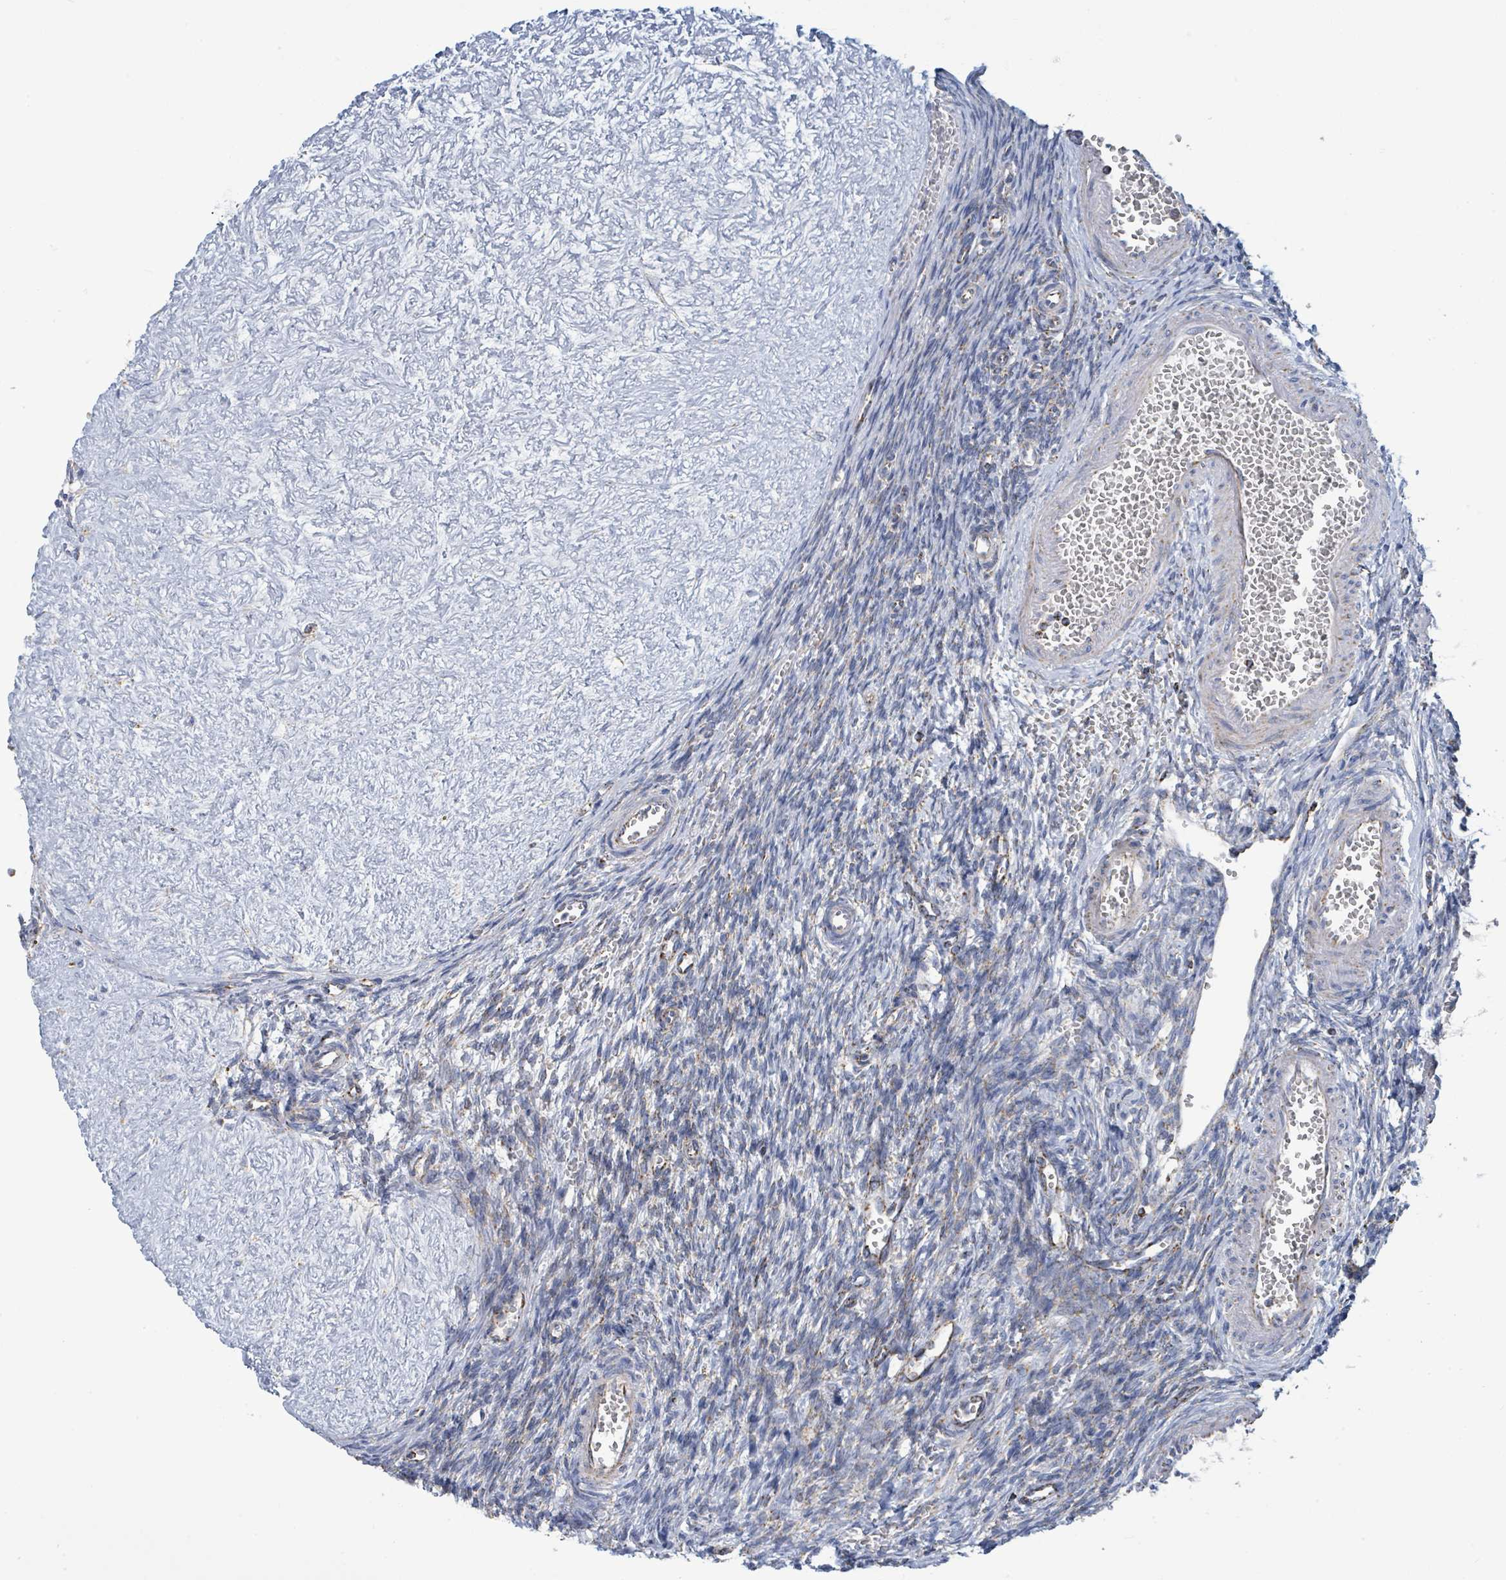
{"staining": {"intensity": "moderate", "quantity": "<25%", "location": "cytoplasmic/membranous"}, "tissue": "ovary", "cell_type": "Ovarian stroma cells", "image_type": "normal", "snomed": [{"axis": "morphology", "description": "Normal tissue, NOS"}, {"axis": "topography", "description": "Ovary"}], "caption": "The image exhibits staining of unremarkable ovary, revealing moderate cytoplasmic/membranous protein expression (brown color) within ovarian stroma cells.", "gene": "SUCLG2", "patient": {"sex": "female", "age": 39}}